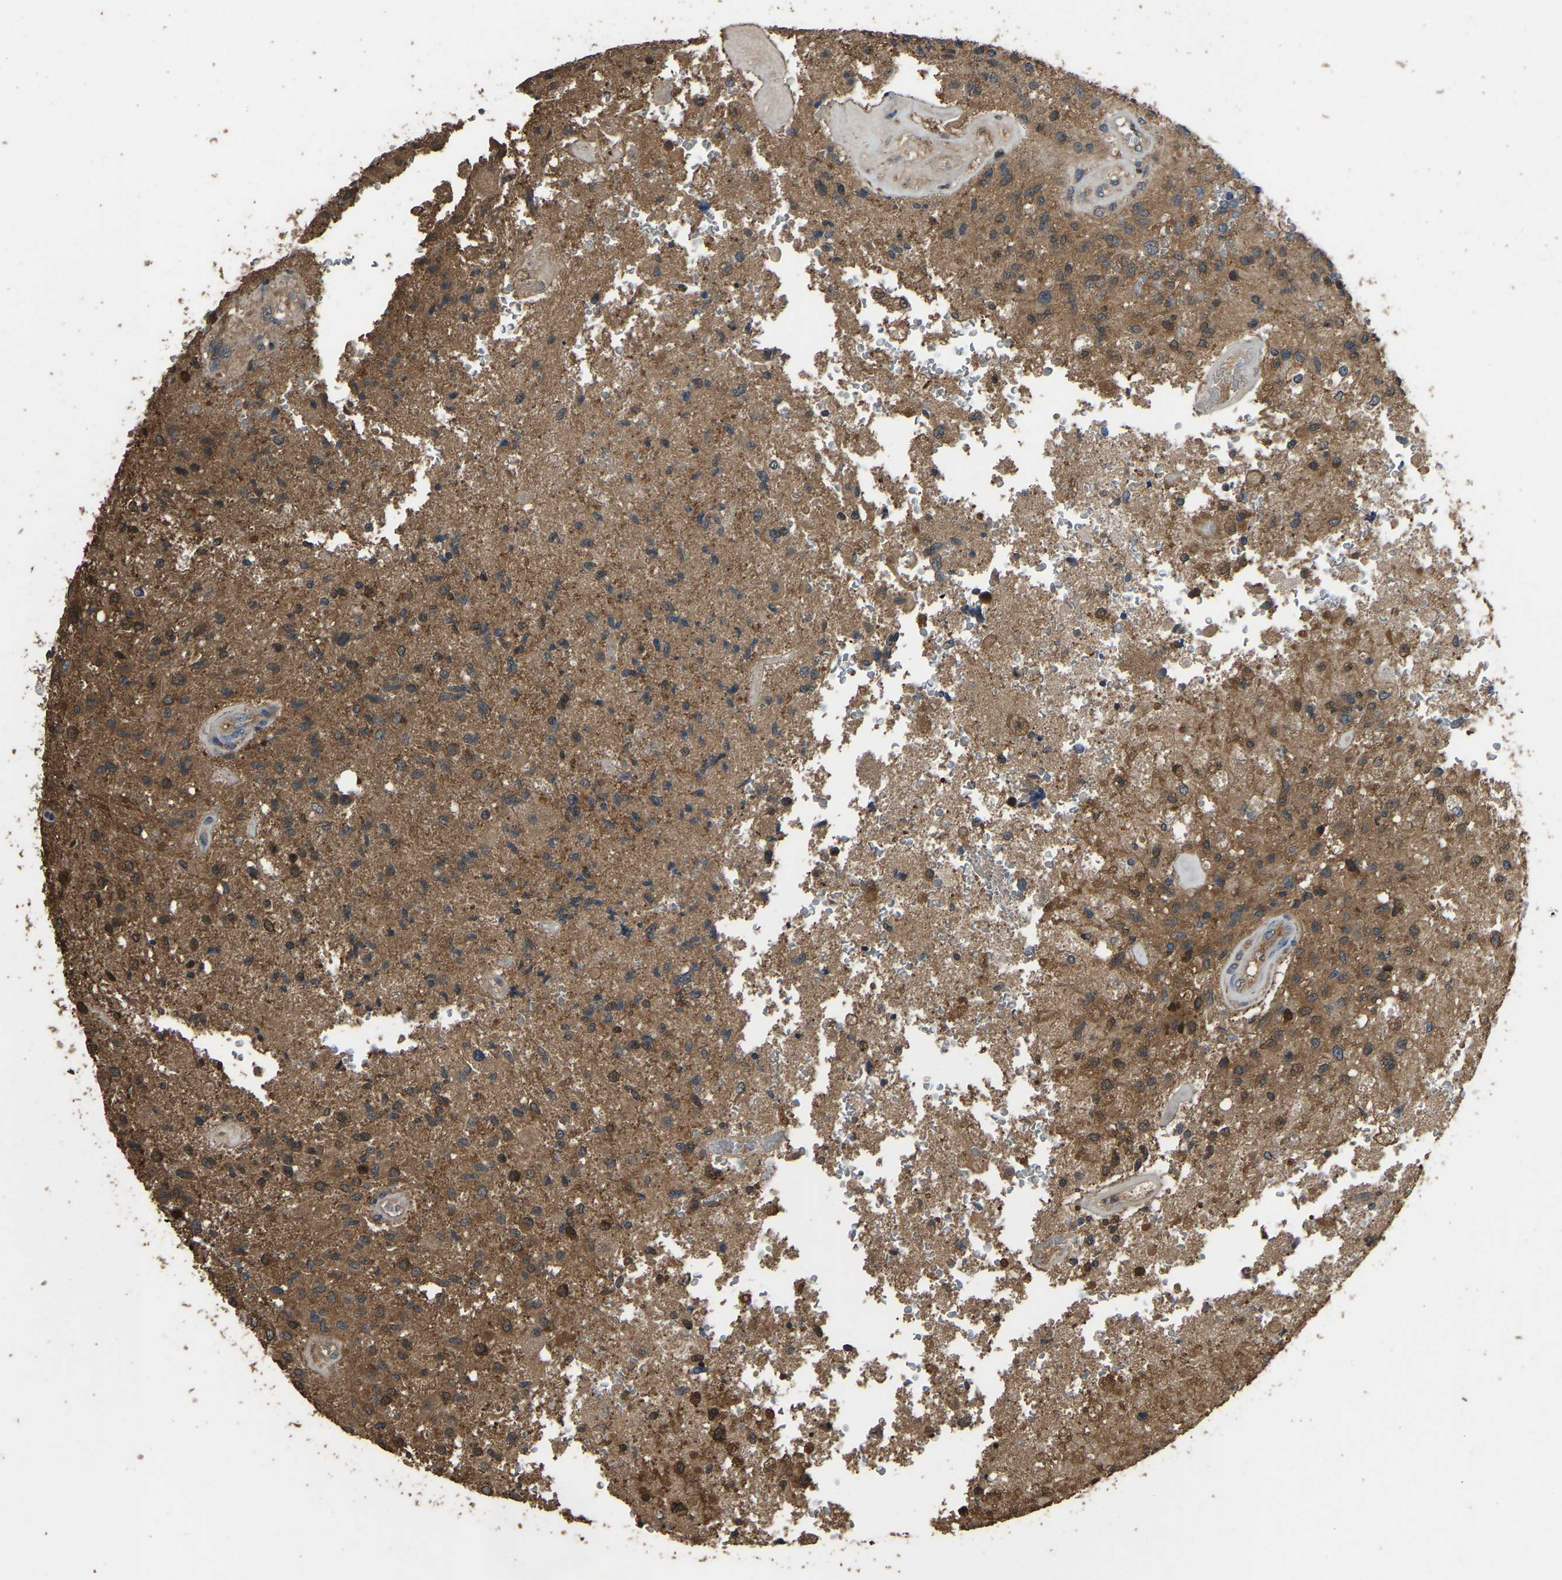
{"staining": {"intensity": "moderate", "quantity": ">75%", "location": "cytoplasmic/membranous"}, "tissue": "glioma", "cell_type": "Tumor cells", "image_type": "cancer", "snomed": [{"axis": "morphology", "description": "Normal tissue, NOS"}, {"axis": "morphology", "description": "Glioma, malignant, High grade"}, {"axis": "topography", "description": "Cerebral cortex"}], "caption": "Protein expression by IHC shows moderate cytoplasmic/membranous expression in about >75% of tumor cells in glioma.", "gene": "FHIT", "patient": {"sex": "male", "age": 77}}